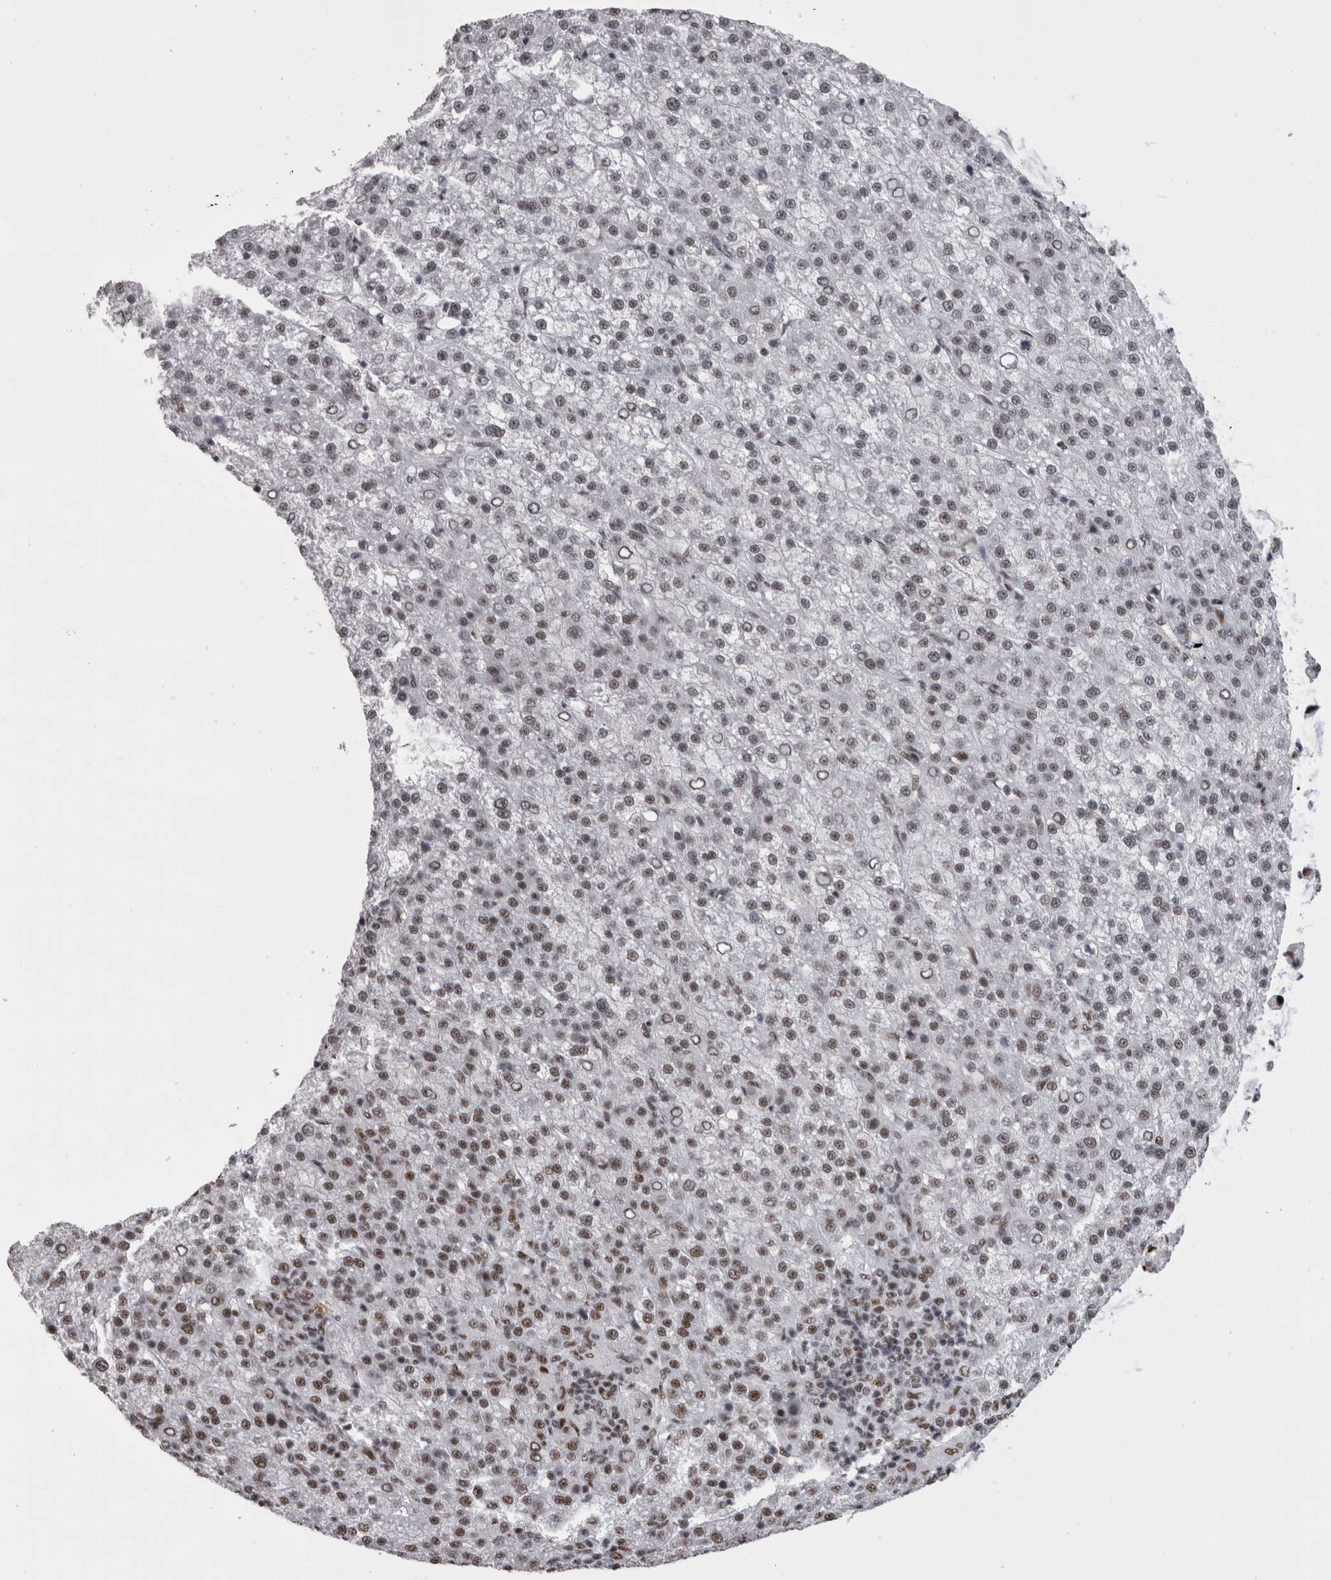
{"staining": {"intensity": "weak", "quantity": "25%-75%", "location": "nuclear"}, "tissue": "liver cancer", "cell_type": "Tumor cells", "image_type": "cancer", "snomed": [{"axis": "morphology", "description": "Carcinoma, Hepatocellular, NOS"}, {"axis": "topography", "description": "Liver"}], "caption": "Protein expression by immunohistochemistry (IHC) exhibits weak nuclear positivity in approximately 25%-75% of tumor cells in liver hepatocellular carcinoma.", "gene": "SNRNP40", "patient": {"sex": "female", "age": 58}}